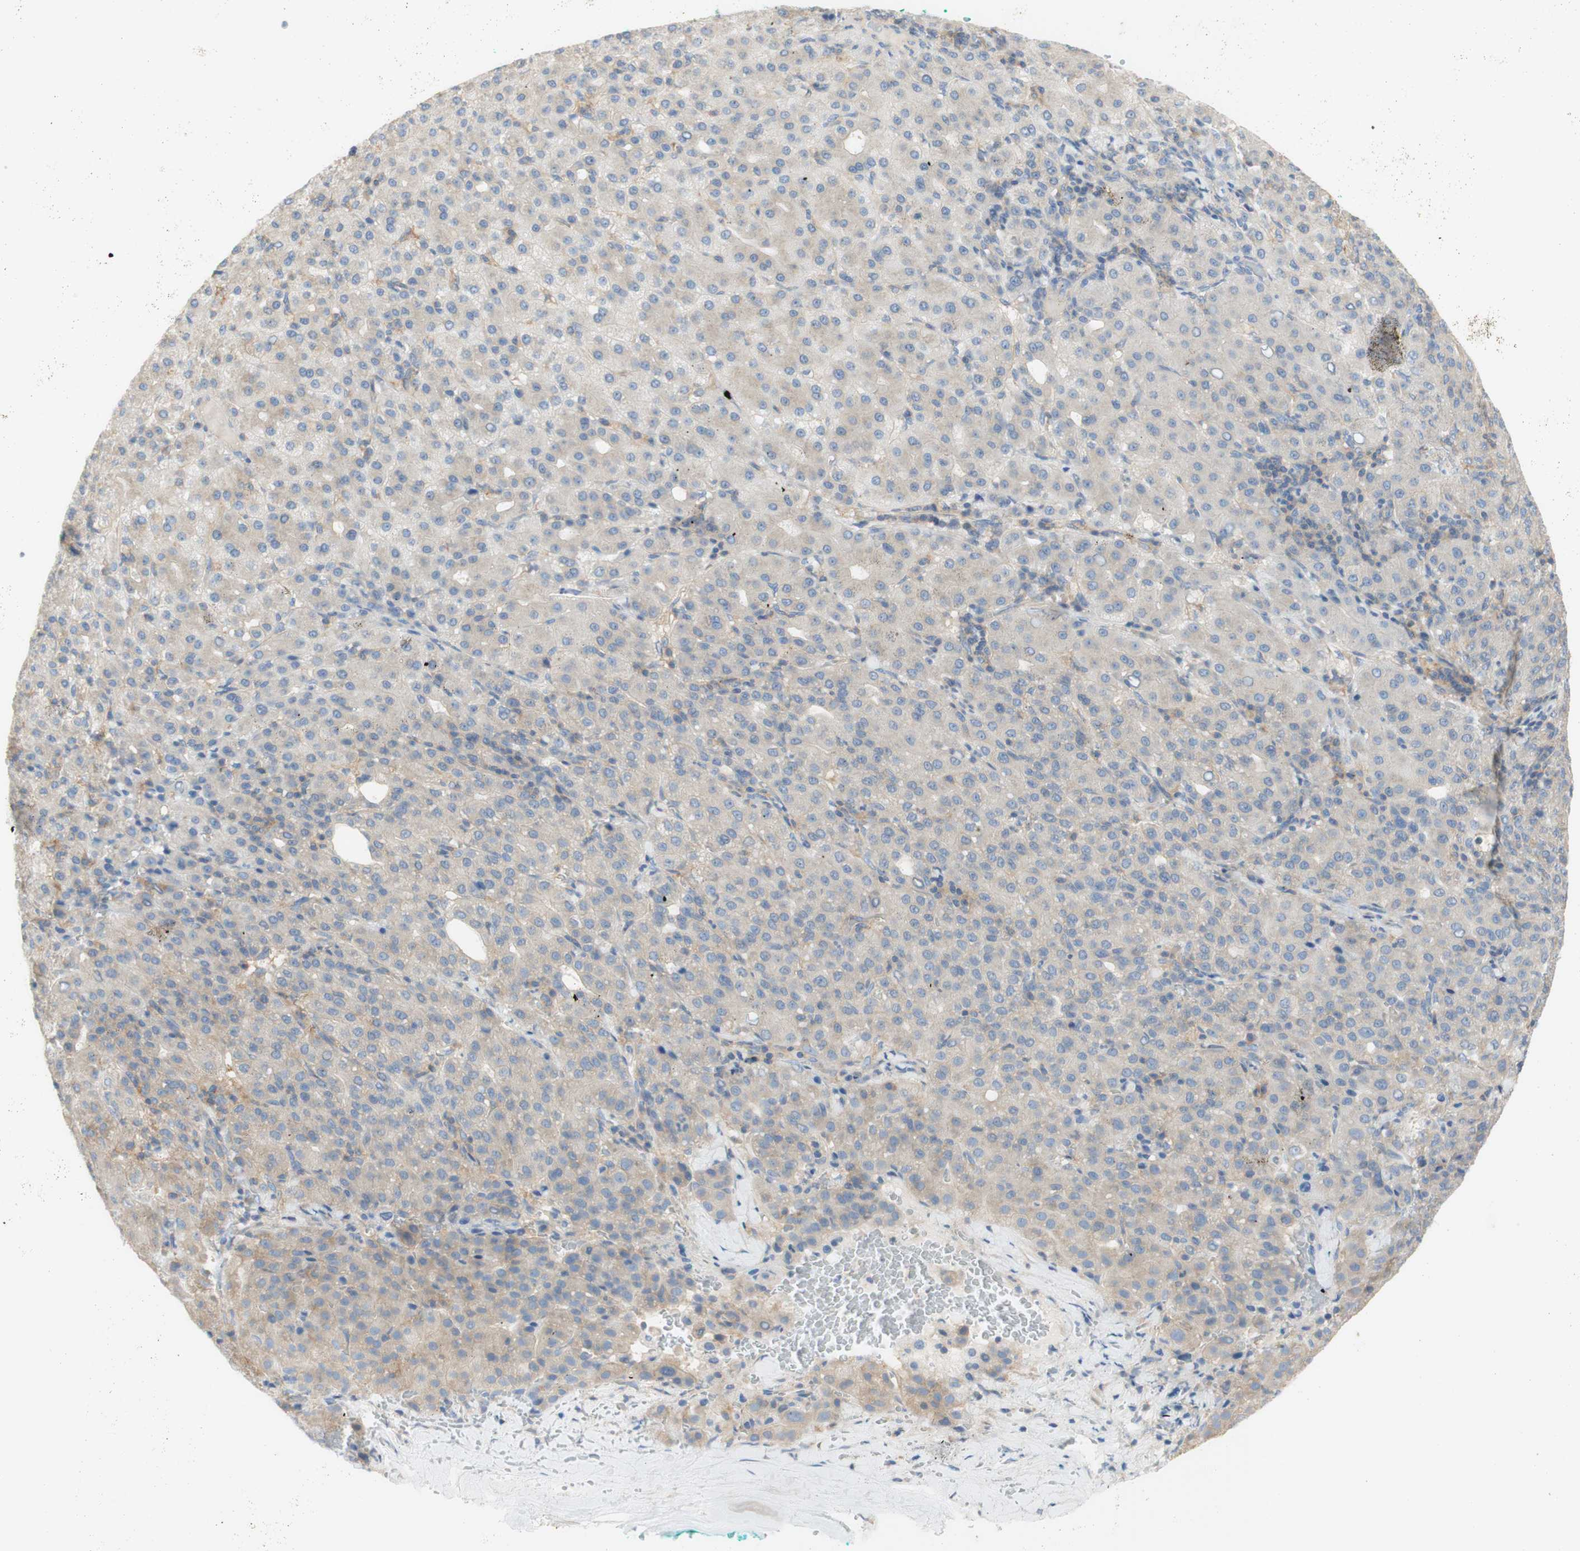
{"staining": {"intensity": "weak", "quantity": "25%-75%", "location": "cytoplasmic/membranous"}, "tissue": "liver cancer", "cell_type": "Tumor cells", "image_type": "cancer", "snomed": [{"axis": "morphology", "description": "Carcinoma, Hepatocellular, NOS"}, {"axis": "topography", "description": "Liver"}], "caption": "Immunohistochemical staining of liver cancer shows low levels of weak cytoplasmic/membranous positivity in about 25%-75% of tumor cells.", "gene": "ATP2B1", "patient": {"sex": "male", "age": 65}}